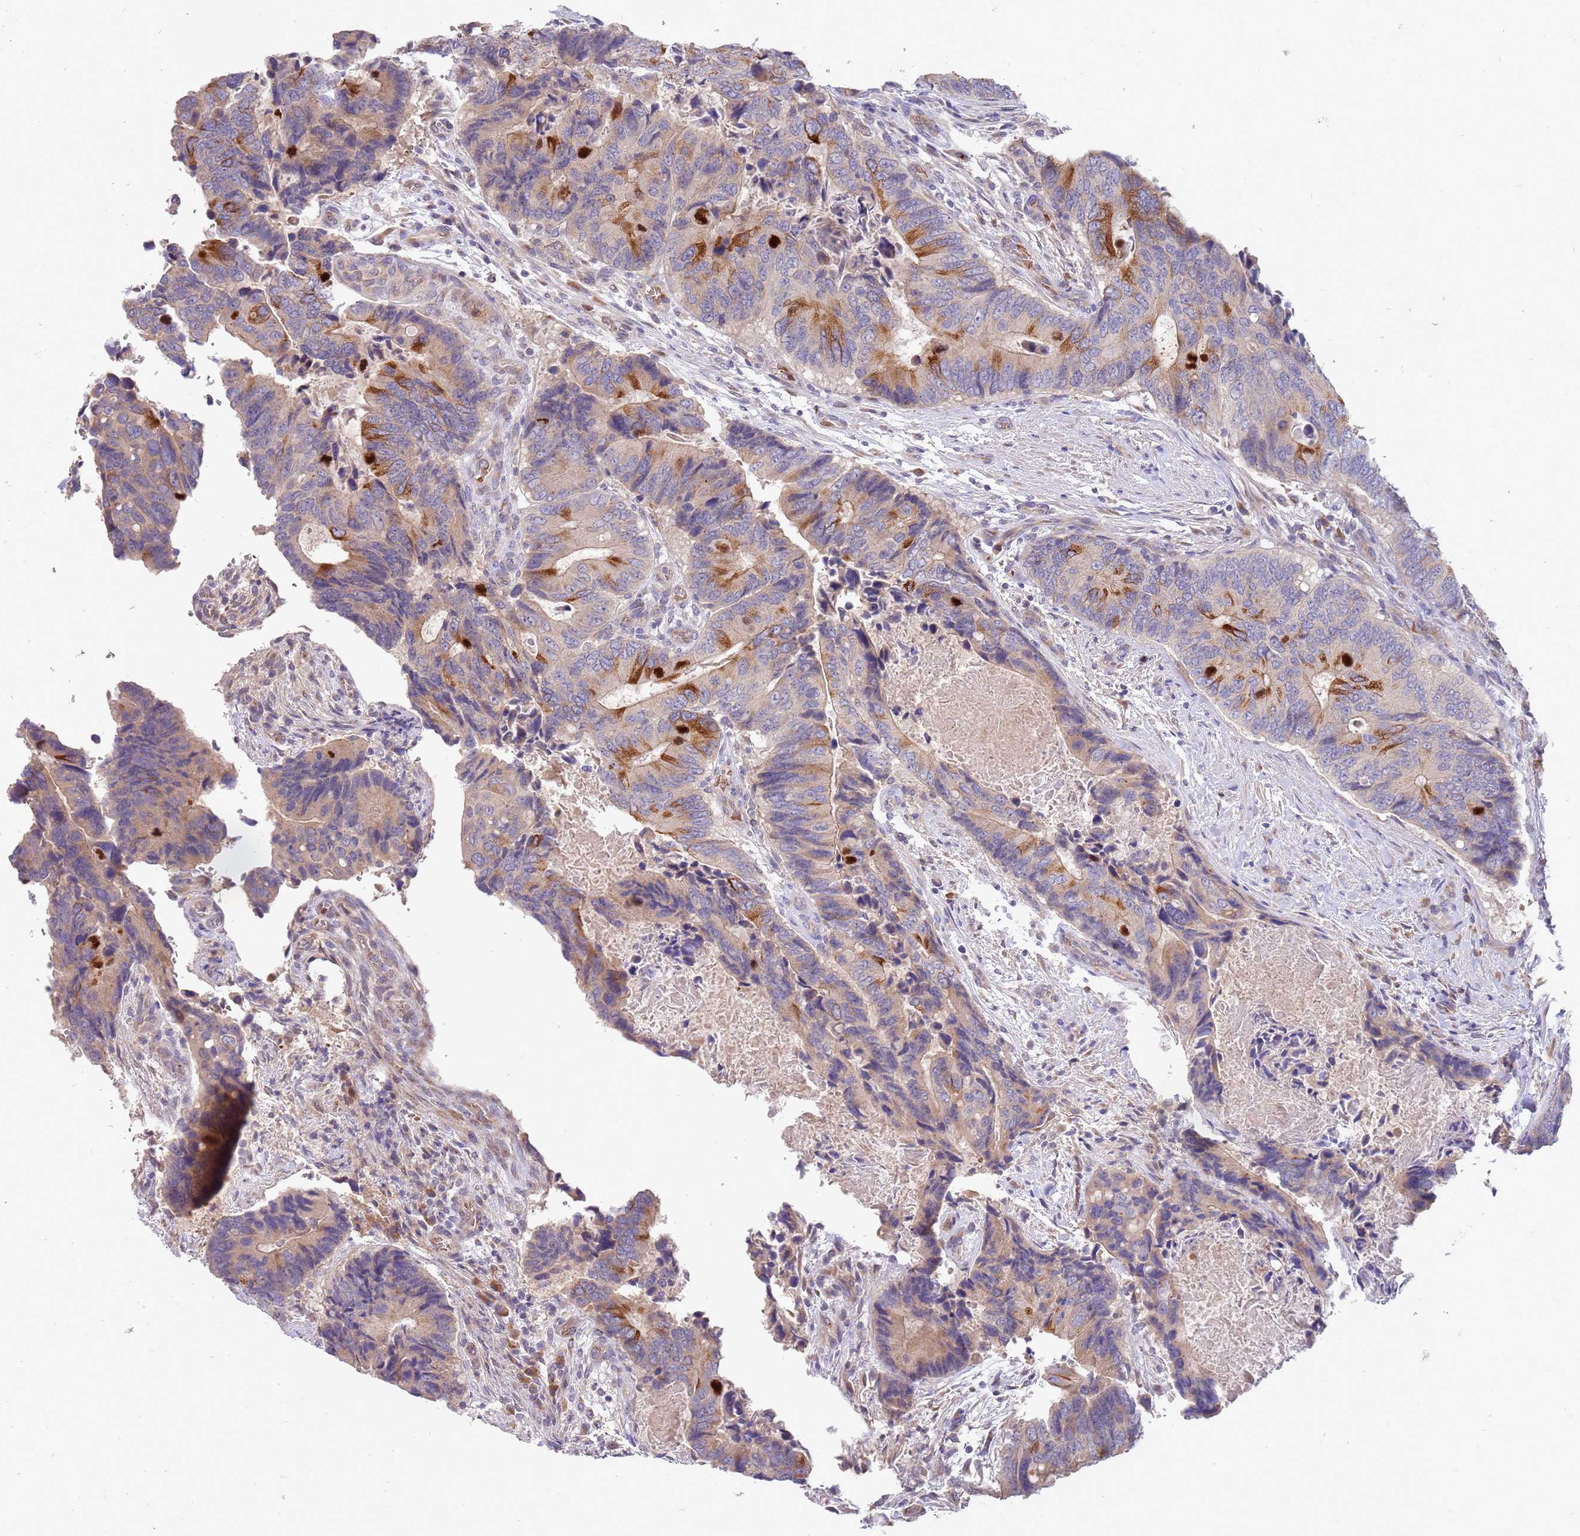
{"staining": {"intensity": "moderate", "quantity": "<25%", "location": "cytoplasmic/membranous"}, "tissue": "colorectal cancer", "cell_type": "Tumor cells", "image_type": "cancer", "snomed": [{"axis": "morphology", "description": "Adenocarcinoma, NOS"}, {"axis": "topography", "description": "Colon"}], "caption": "Brown immunohistochemical staining in adenocarcinoma (colorectal) demonstrates moderate cytoplasmic/membranous staining in approximately <25% of tumor cells.", "gene": "NMUR2", "patient": {"sex": "male", "age": 84}}